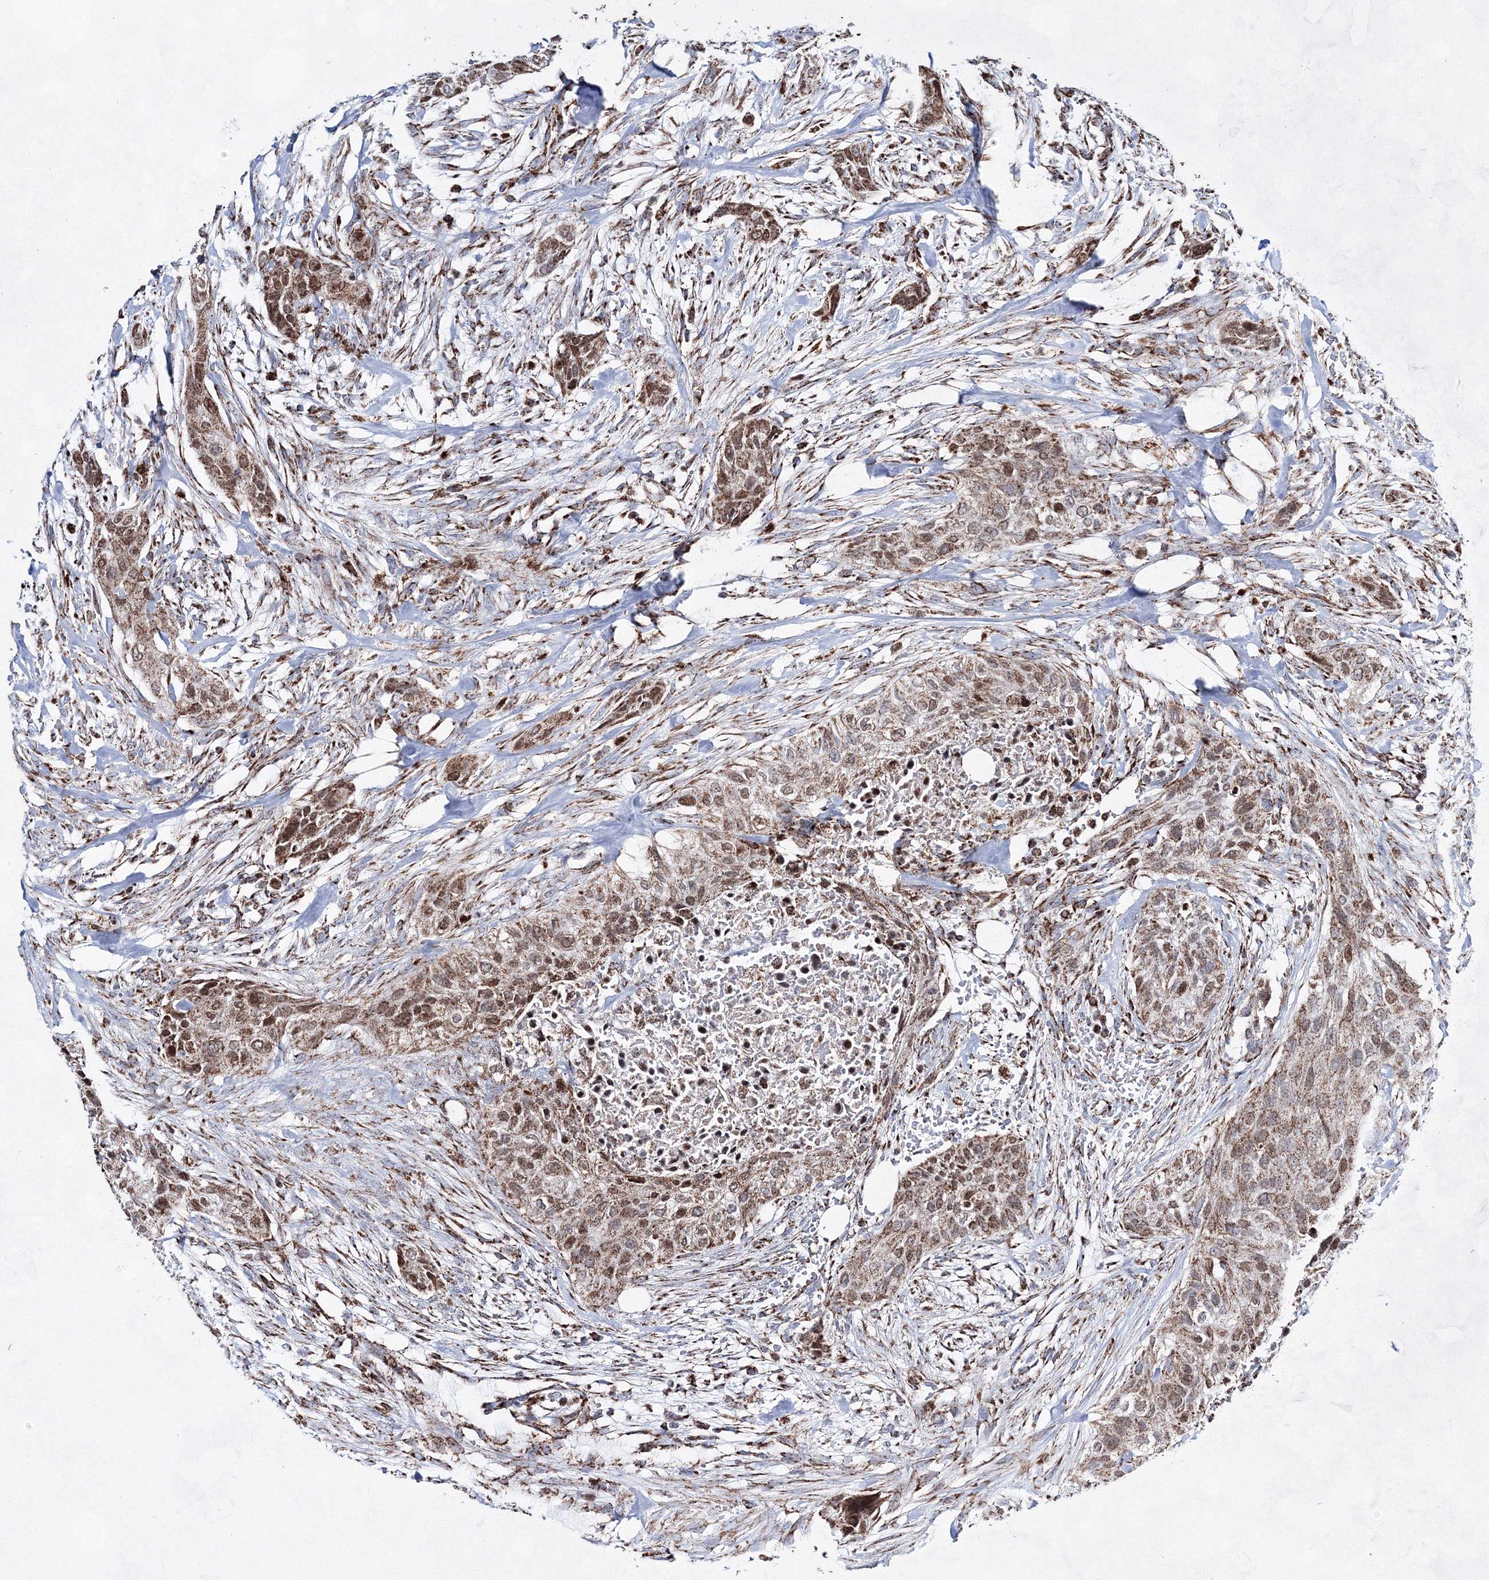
{"staining": {"intensity": "moderate", "quantity": ">75%", "location": "cytoplasmic/membranous"}, "tissue": "urothelial cancer", "cell_type": "Tumor cells", "image_type": "cancer", "snomed": [{"axis": "morphology", "description": "Urothelial carcinoma, High grade"}, {"axis": "topography", "description": "Urinary bladder"}], "caption": "Protein expression analysis of high-grade urothelial carcinoma shows moderate cytoplasmic/membranous positivity in approximately >75% of tumor cells. (DAB (3,3'-diaminobenzidine) IHC with brightfield microscopy, high magnification).", "gene": "HADHB", "patient": {"sex": "male", "age": 35}}